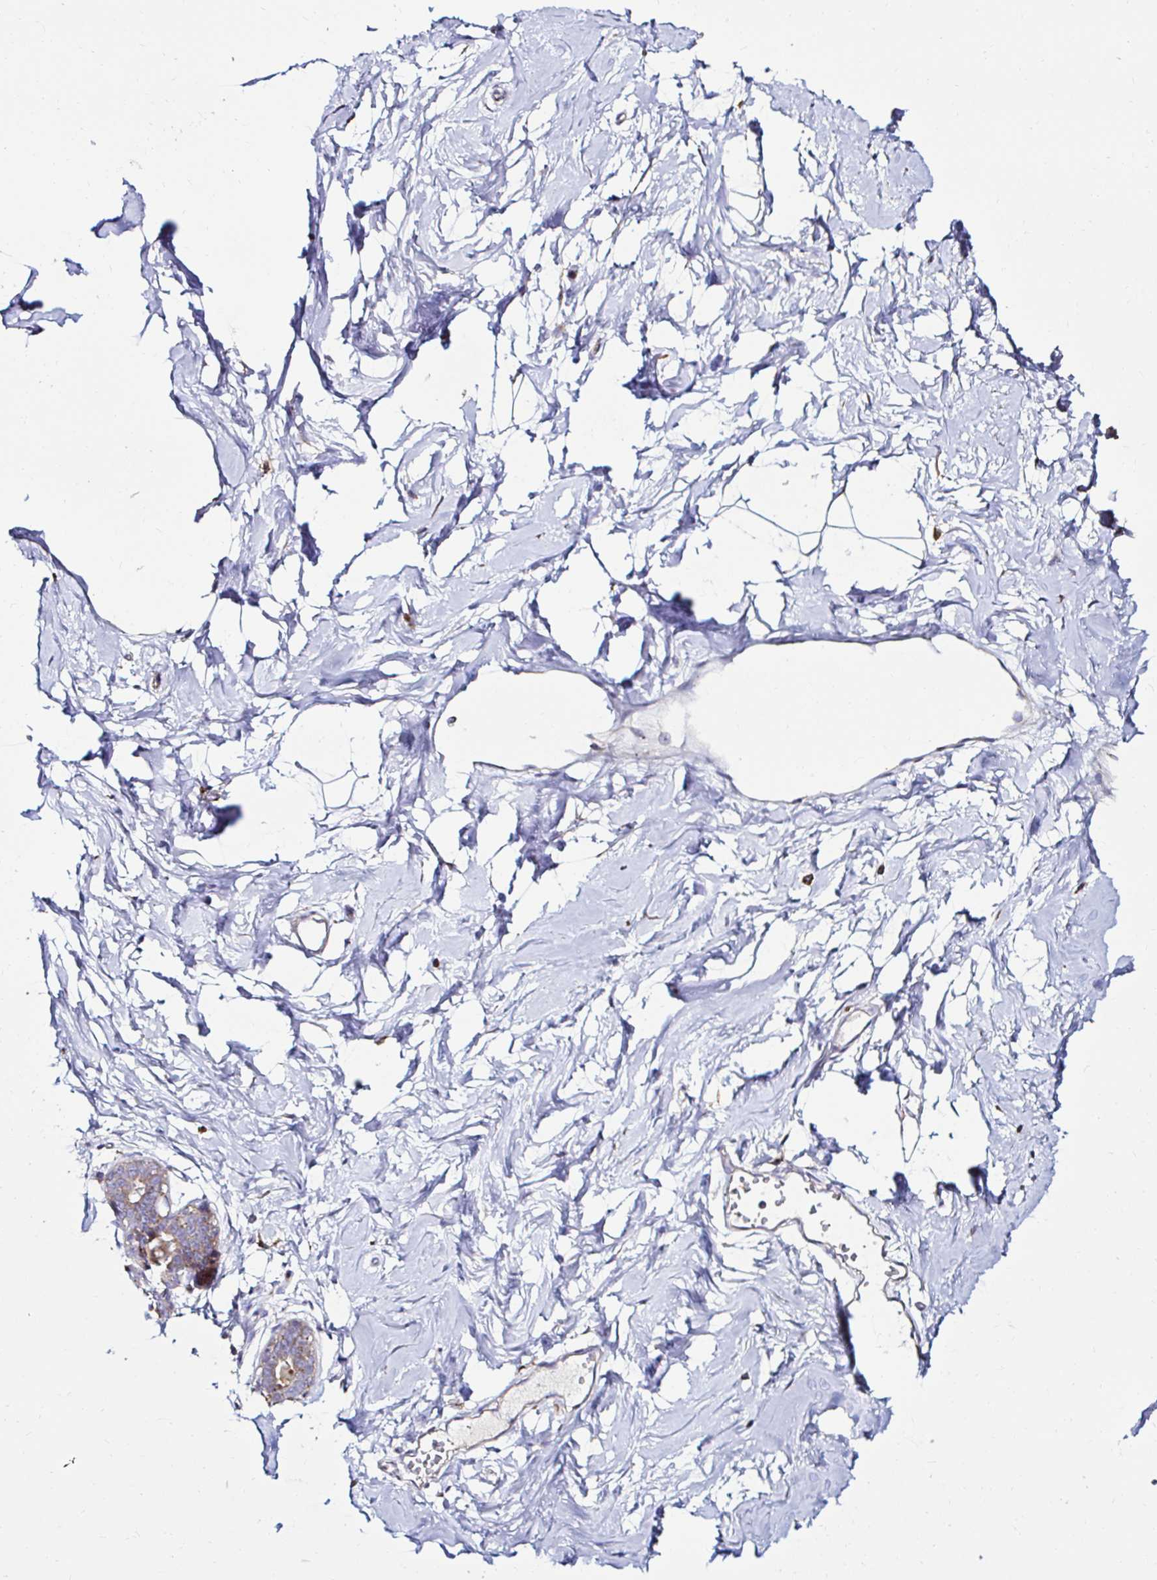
{"staining": {"intensity": "negative", "quantity": "none", "location": "none"}, "tissue": "breast", "cell_type": "Adipocytes", "image_type": "normal", "snomed": [{"axis": "morphology", "description": "Normal tissue, NOS"}, {"axis": "topography", "description": "Breast"}], "caption": "Immunohistochemical staining of normal breast shows no significant expression in adipocytes.", "gene": "GALNS", "patient": {"sex": "female", "age": 45}}